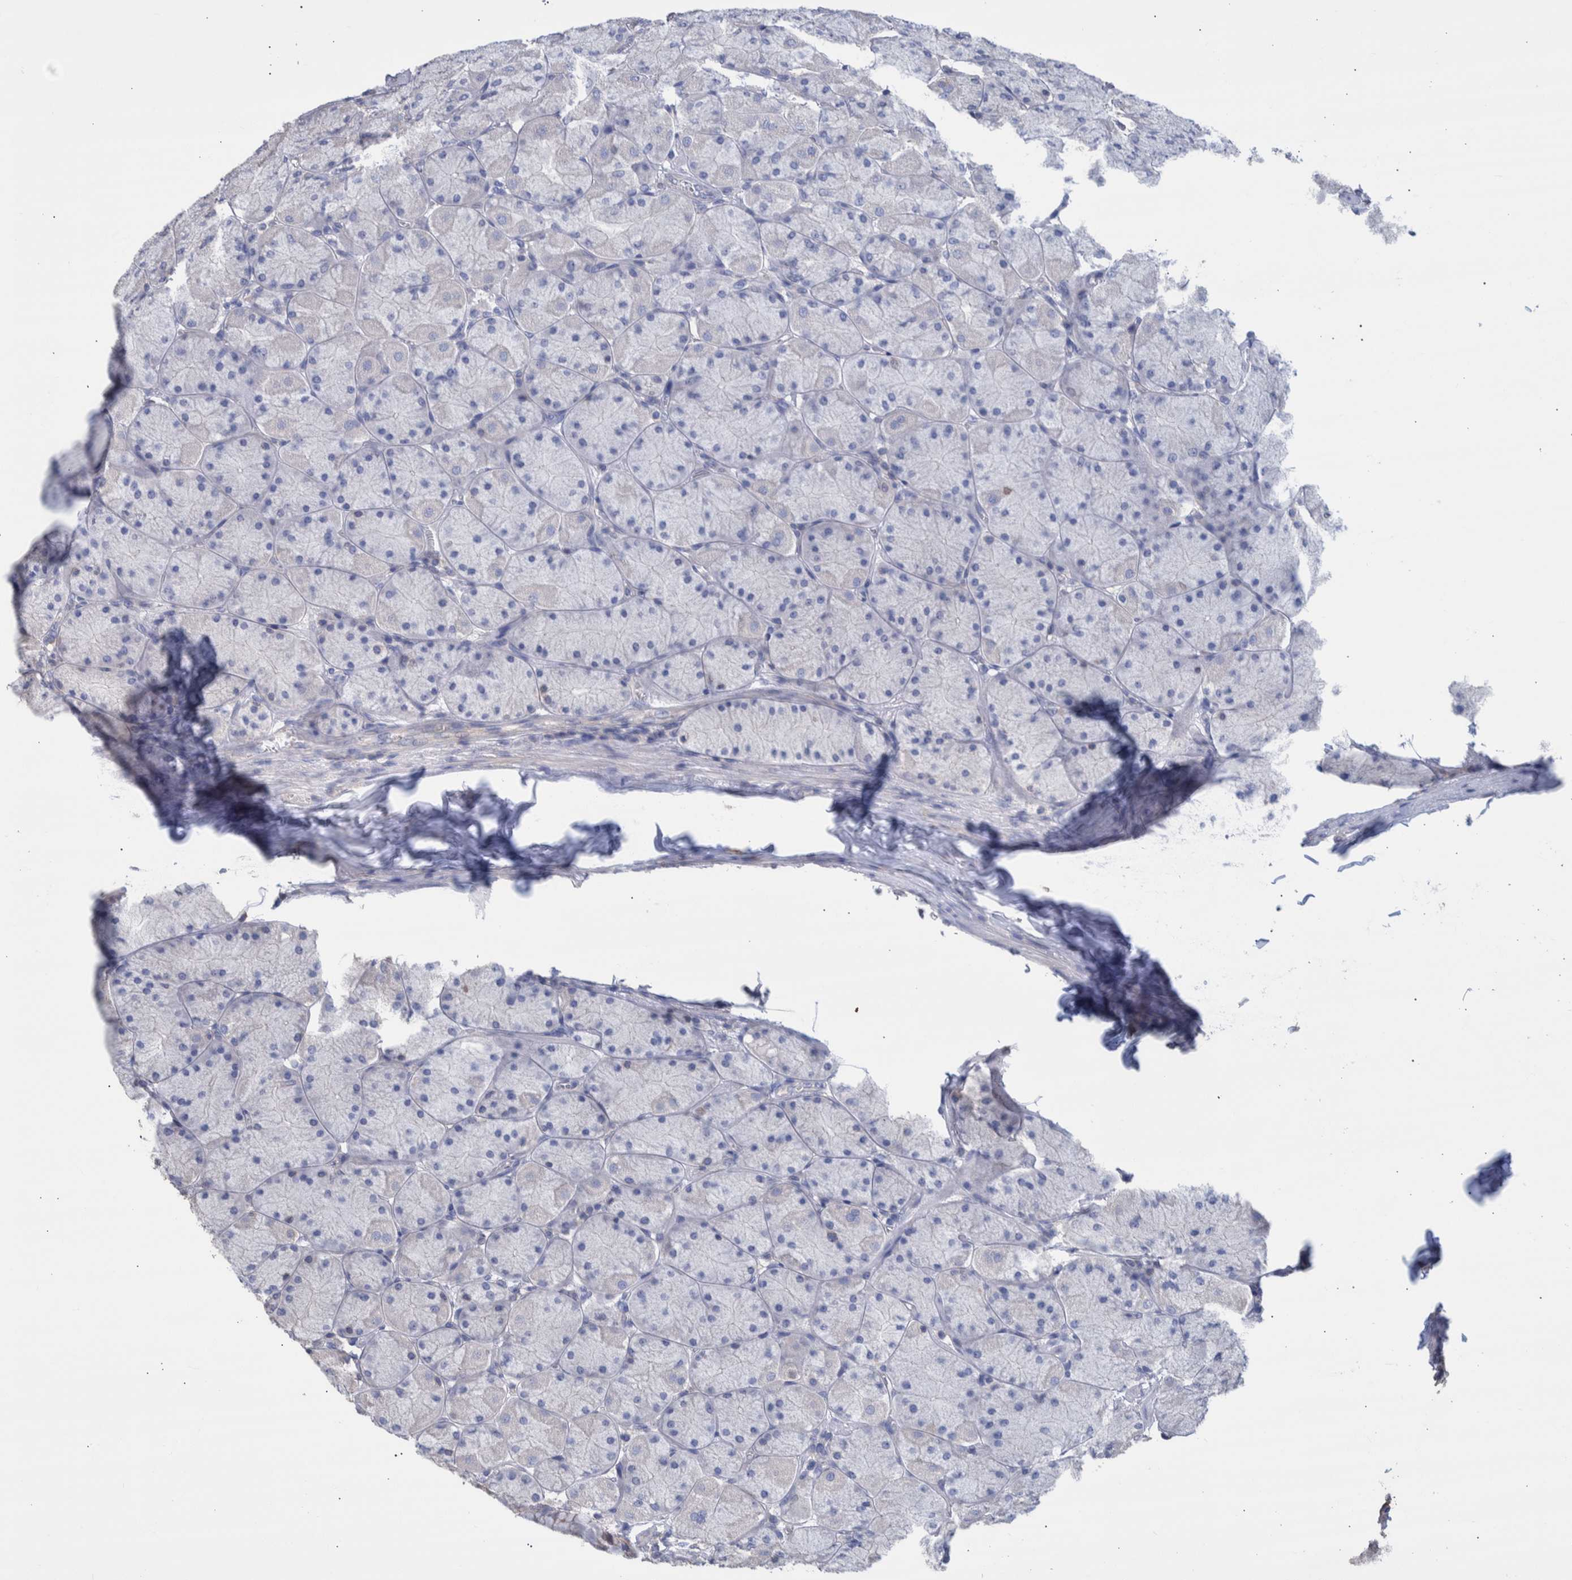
{"staining": {"intensity": "negative", "quantity": "none", "location": "none"}, "tissue": "stomach", "cell_type": "Glandular cells", "image_type": "normal", "snomed": [{"axis": "morphology", "description": "Normal tissue, NOS"}, {"axis": "topography", "description": "Stomach, upper"}], "caption": "There is no significant expression in glandular cells of stomach. (DAB (3,3'-diaminobenzidine) immunohistochemistry (IHC) with hematoxylin counter stain).", "gene": "PPP3CC", "patient": {"sex": "female", "age": 56}}